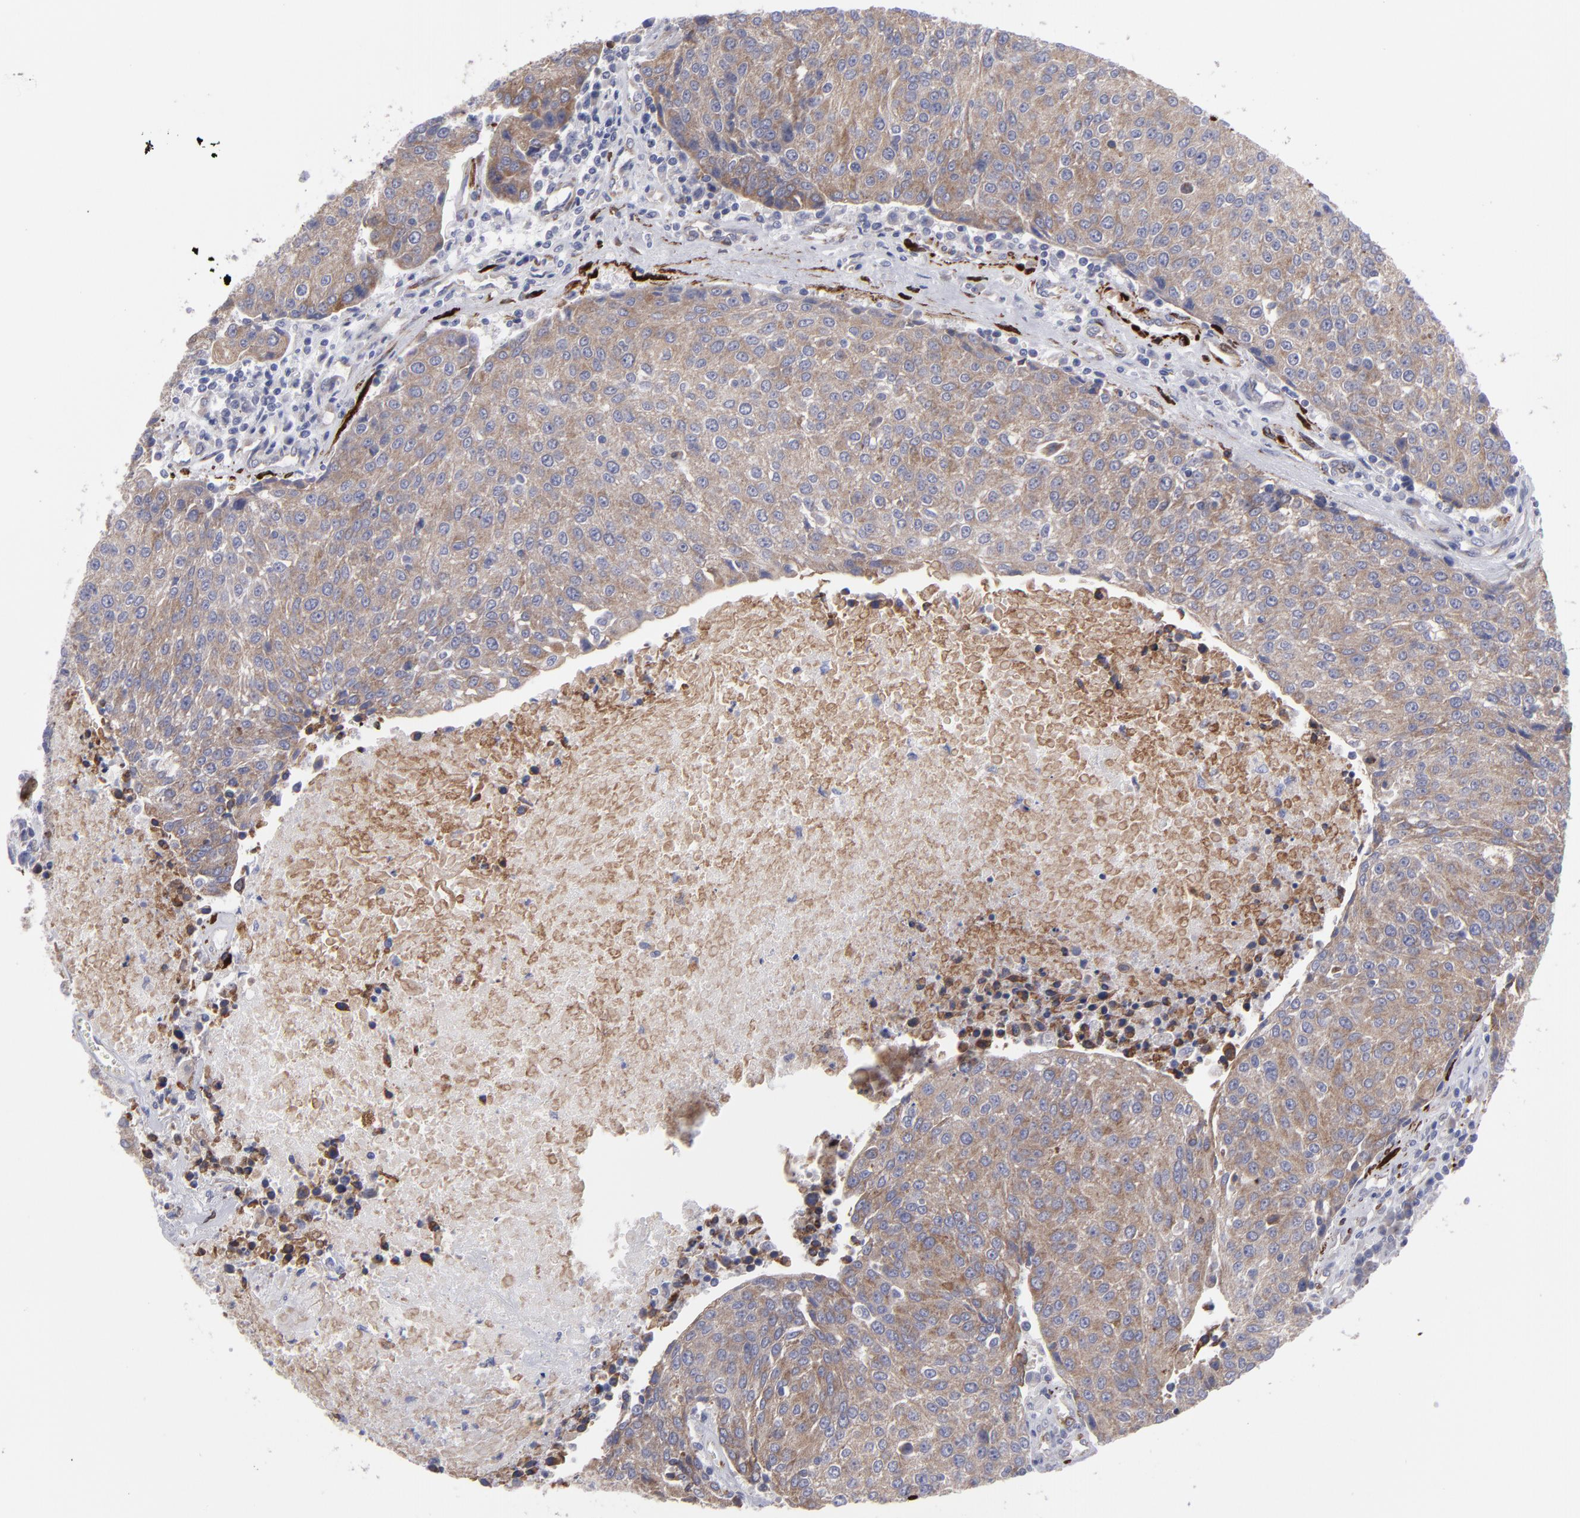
{"staining": {"intensity": "moderate", "quantity": ">75%", "location": "cytoplasmic/membranous"}, "tissue": "urothelial cancer", "cell_type": "Tumor cells", "image_type": "cancer", "snomed": [{"axis": "morphology", "description": "Urothelial carcinoma, High grade"}, {"axis": "topography", "description": "Urinary bladder"}], "caption": "This histopathology image shows urothelial cancer stained with immunohistochemistry (IHC) to label a protein in brown. The cytoplasmic/membranous of tumor cells show moderate positivity for the protein. Nuclei are counter-stained blue.", "gene": "SLMAP", "patient": {"sex": "female", "age": 85}}